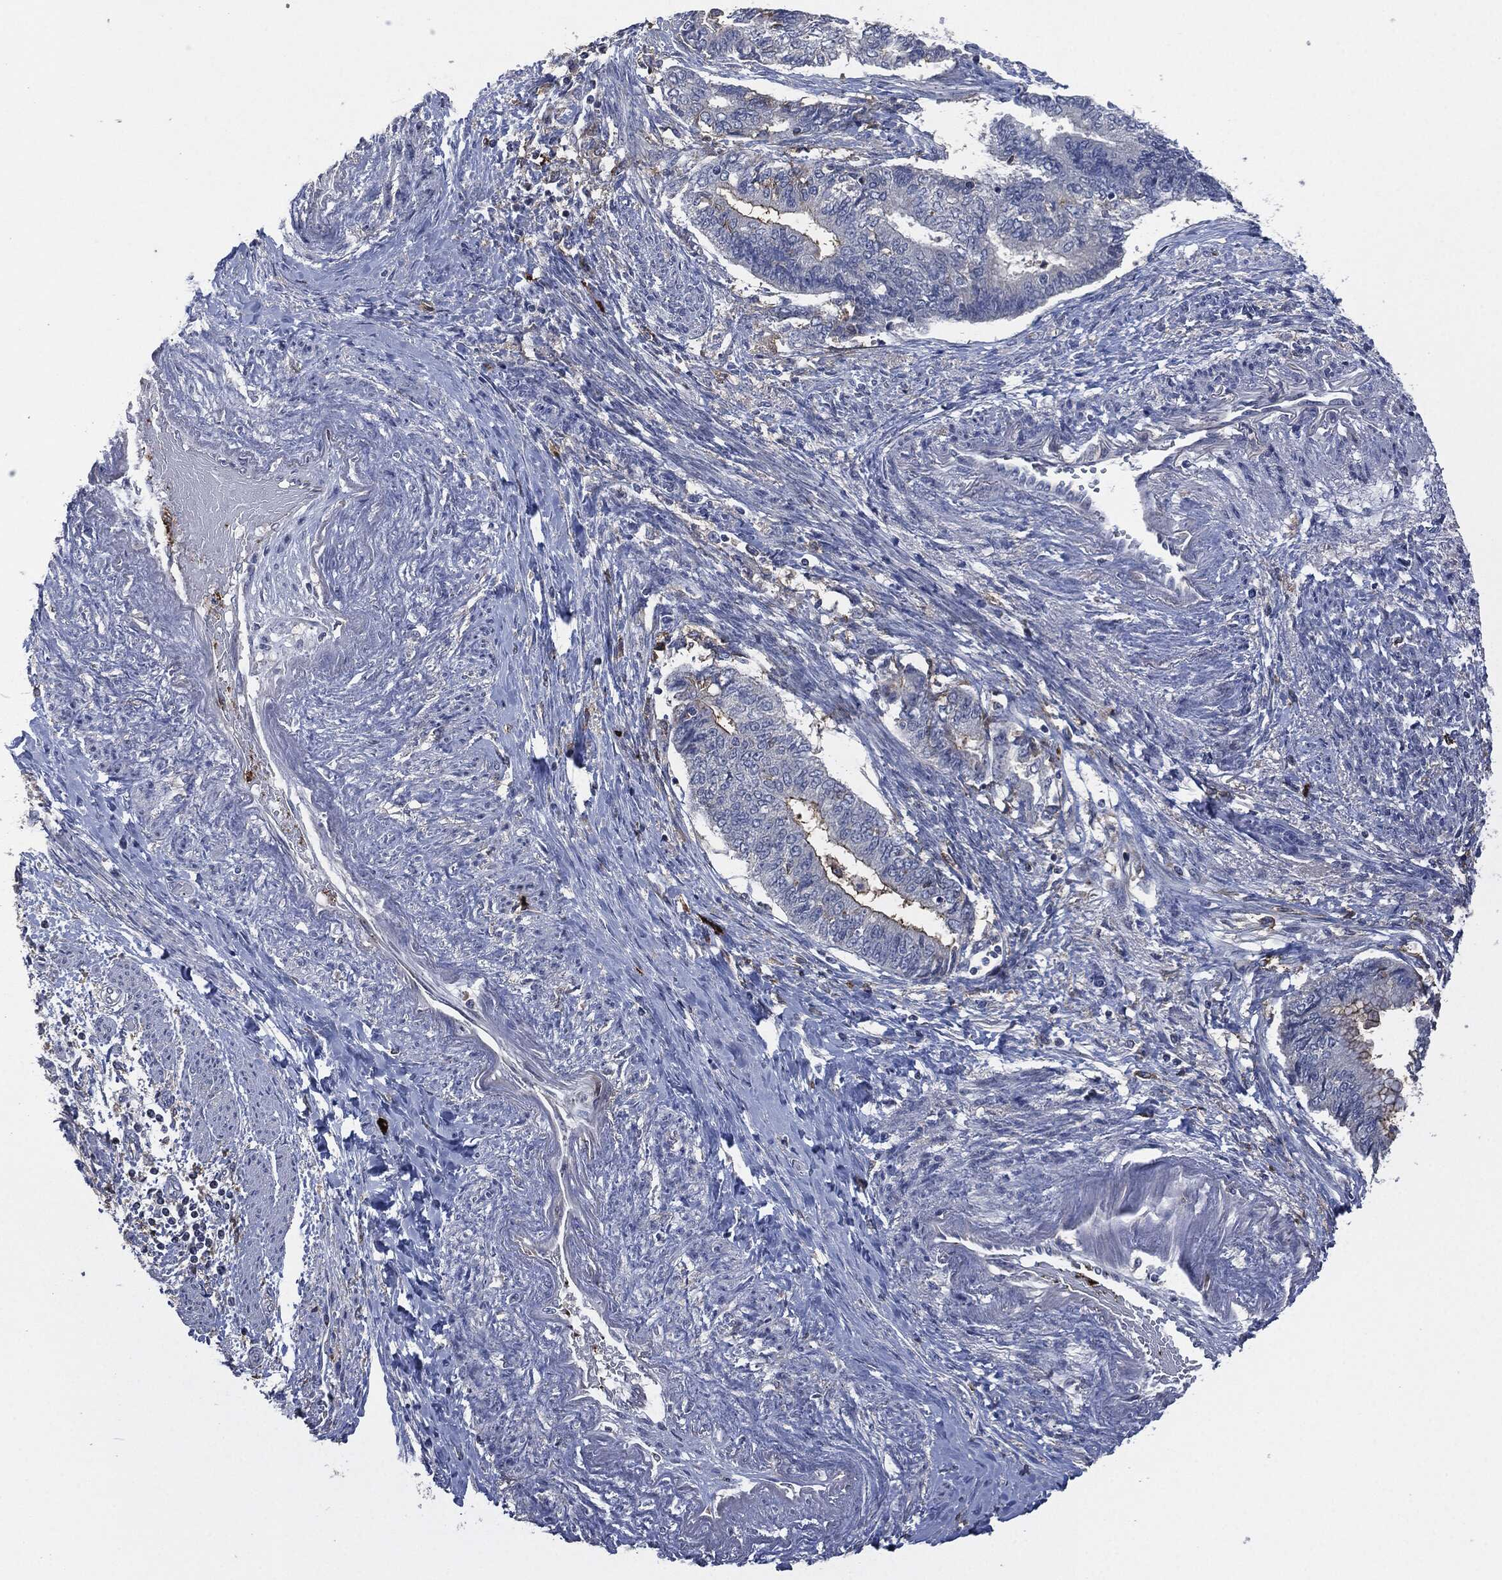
{"staining": {"intensity": "moderate", "quantity": "<25%", "location": "cytoplasmic/membranous"}, "tissue": "endometrial cancer", "cell_type": "Tumor cells", "image_type": "cancer", "snomed": [{"axis": "morphology", "description": "Adenocarcinoma, NOS"}, {"axis": "topography", "description": "Endometrium"}], "caption": "A low amount of moderate cytoplasmic/membranous staining is appreciated in about <25% of tumor cells in adenocarcinoma (endometrial) tissue.", "gene": "CD33", "patient": {"sex": "female", "age": 65}}